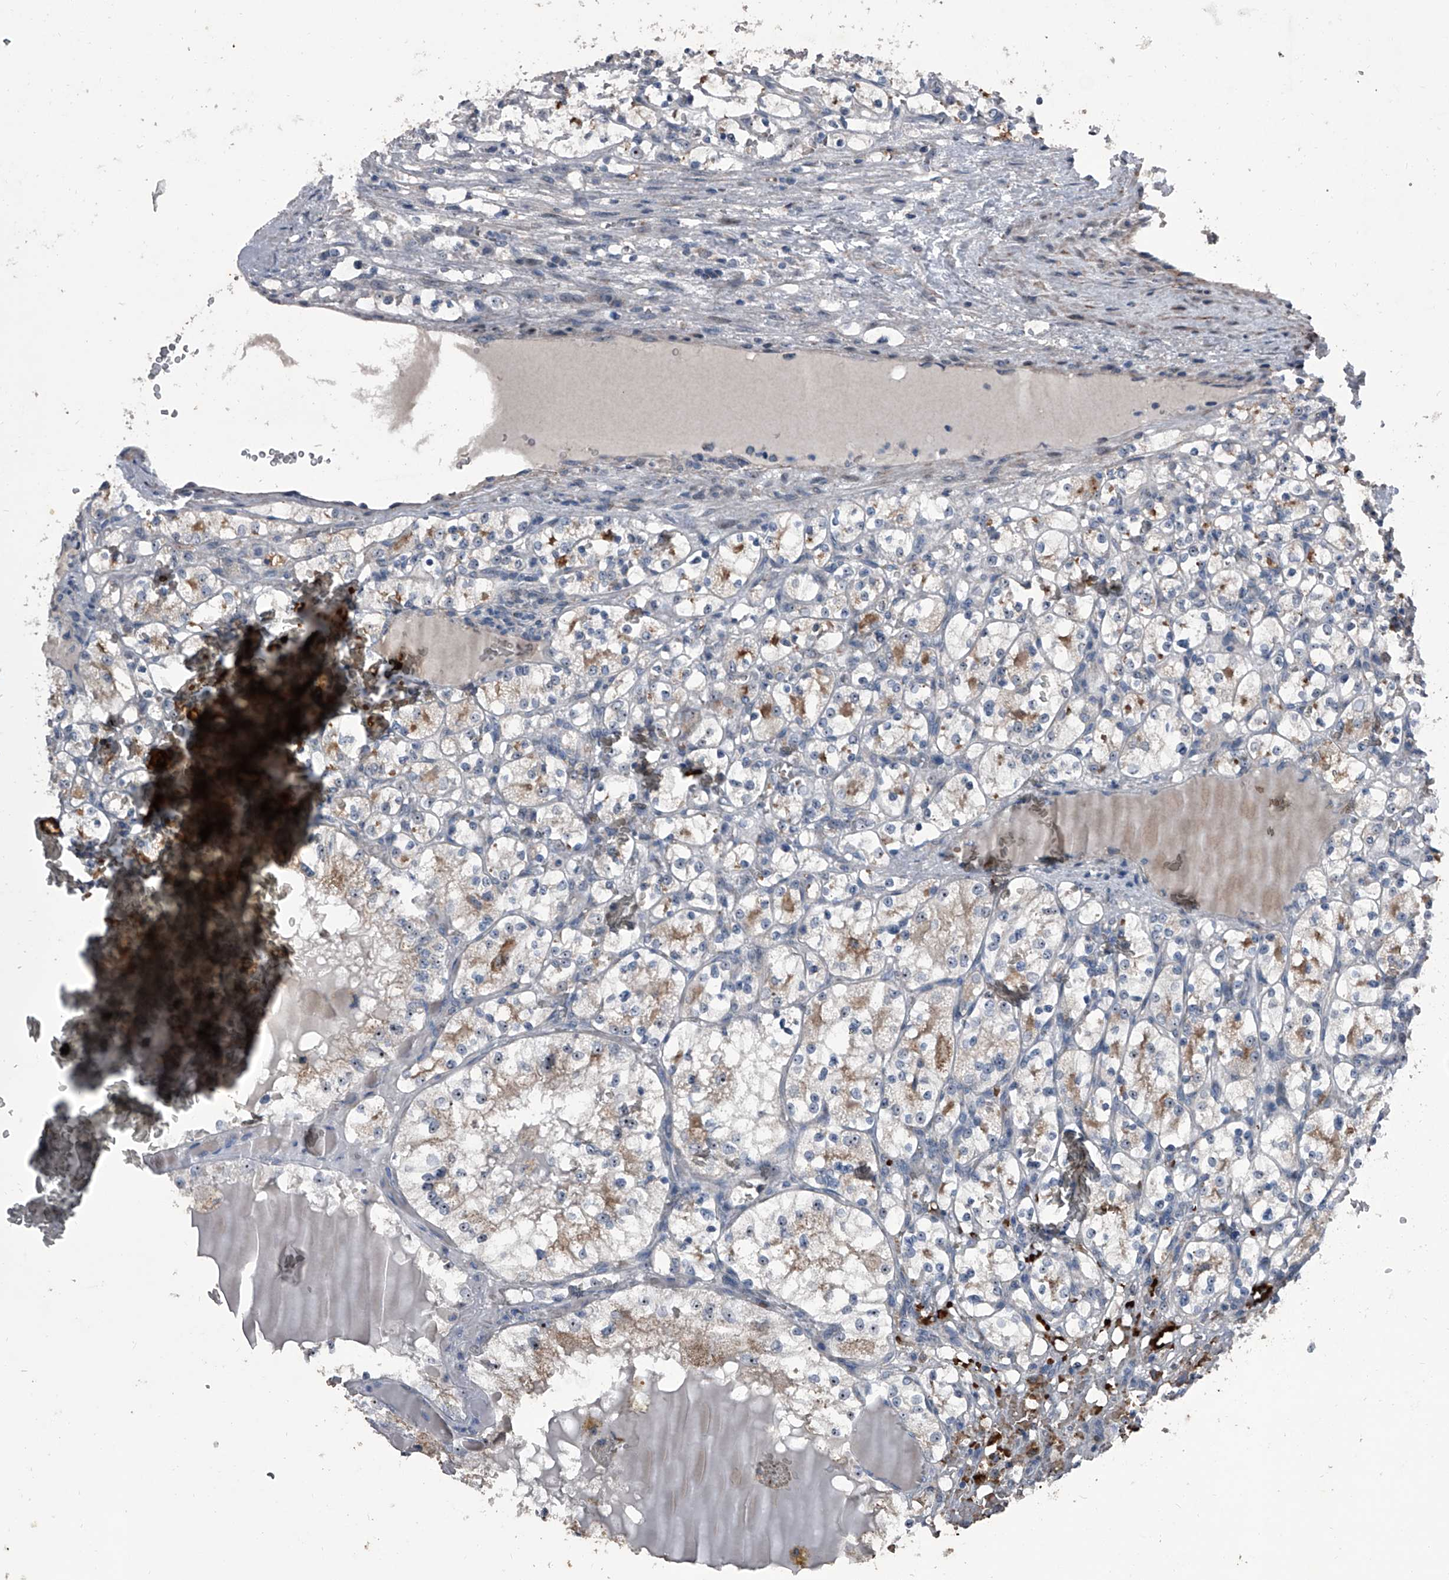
{"staining": {"intensity": "moderate", "quantity": "<25%", "location": "cytoplasmic/membranous,nuclear"}, "tissue": "renal cancer", "cell_type": "Tumor cells", "image_type": "cancer", "snomed": [{"axis": "morphology", "description": "Adenocarcinoma, NOS"}, {"axis": "topography", "description": "Kidney"}], "caption": "A histopathology image showing moderate cytoplasmic/membranous and nuclear positivity in about <25% of tumor cells in renal cancer, as visualized by brown immunohistochemical staining.", "gene": "CEP85L", "patient": {"sex": "female", "age": 69}}